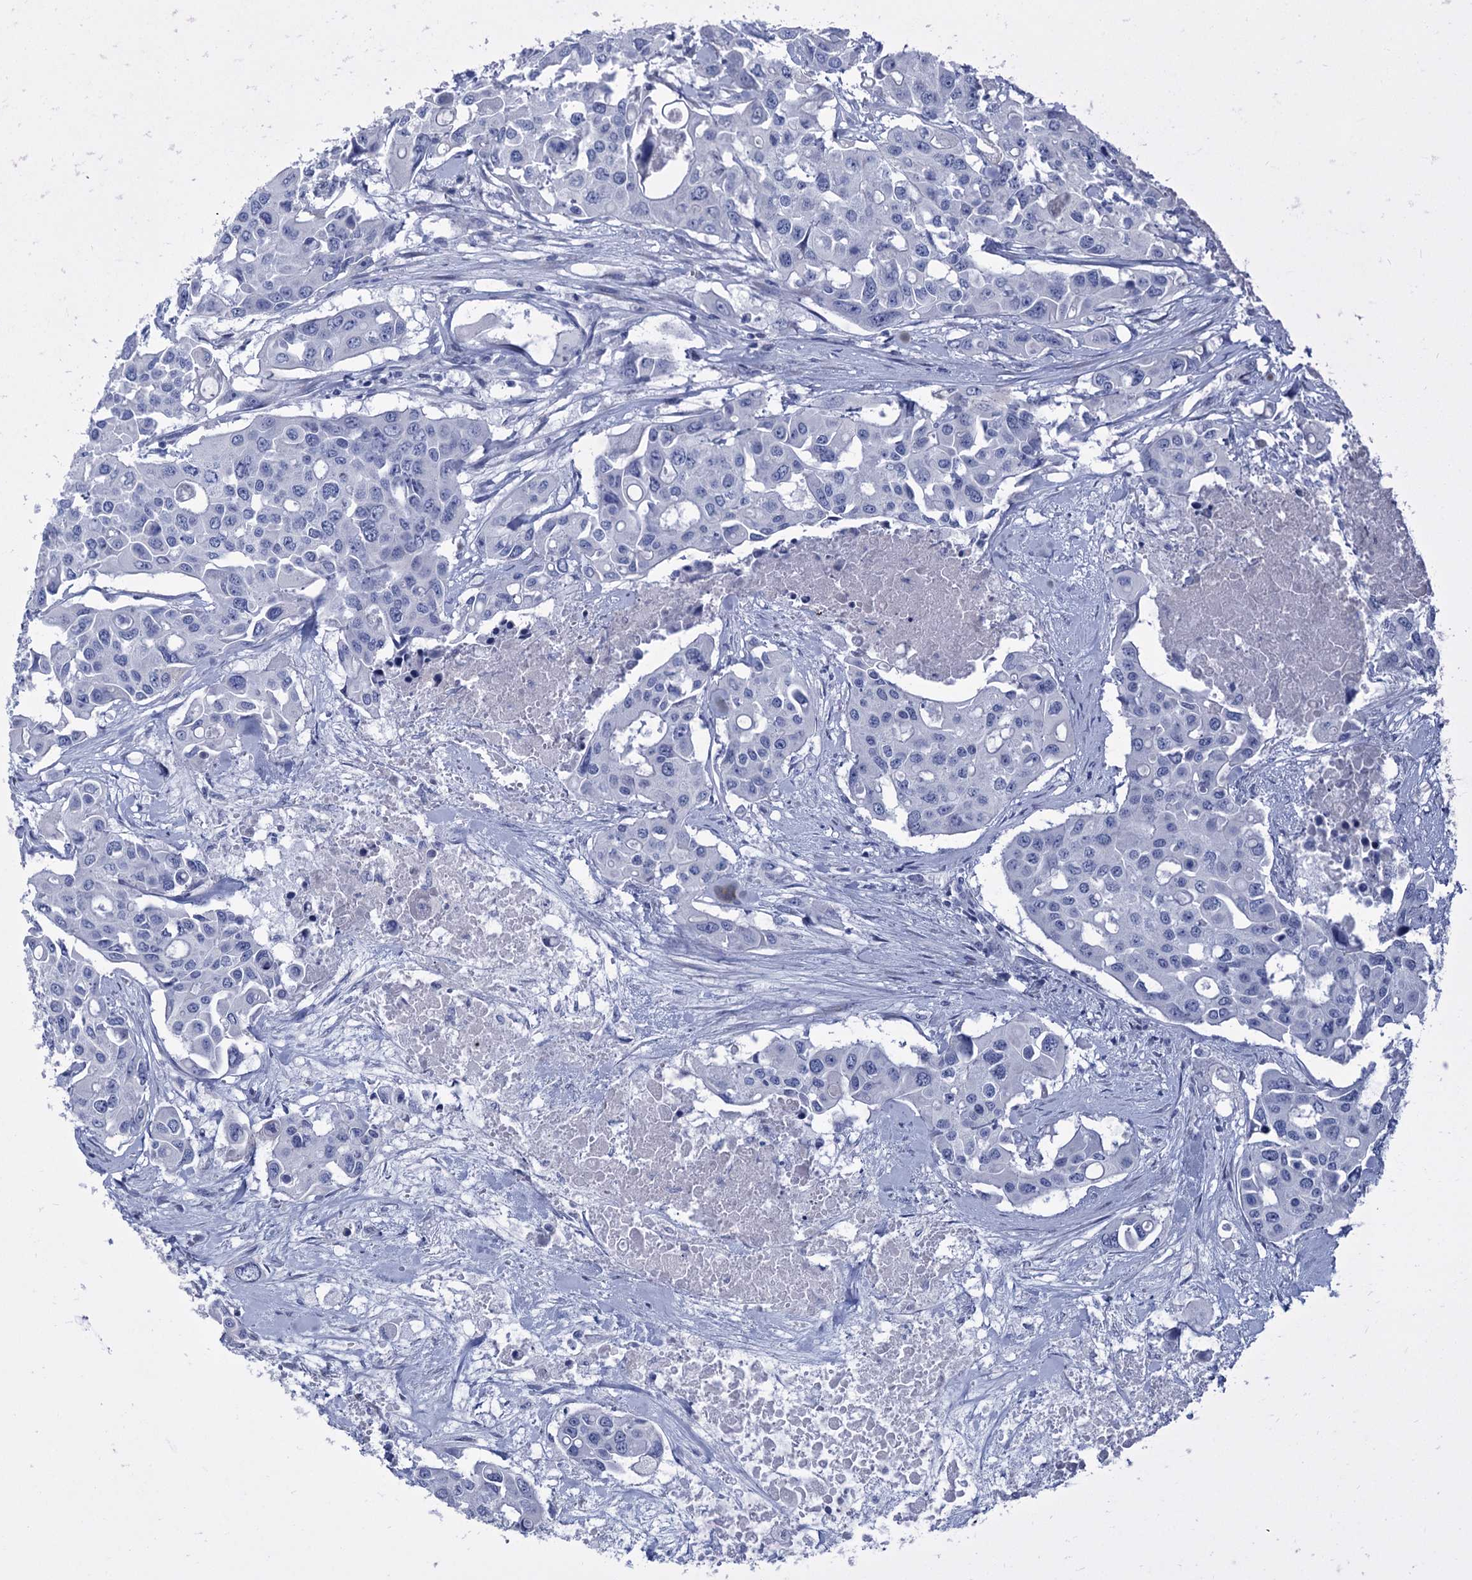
{"staining": {"intensity": "negative", "quantity": "none", "location": "none"}, "tissue": "colorectal cancer", "cell_type": "Tumor cells", "image_type": "cancer", "snomed": [{"axis": "morphology", "description": "Adenocarcinoma, NOS"}, {"axis": "topography", "description": "Colon"}], "caption": "Immunohistochemistry of colorectal cancer (adenocarcinoma) demonstrates no staining in tumor cells. (Immunohistochemistry, brightfield microscopy, high magnification).", "gene": "HES2", "patient": {"sex": "male", "age": 77}}